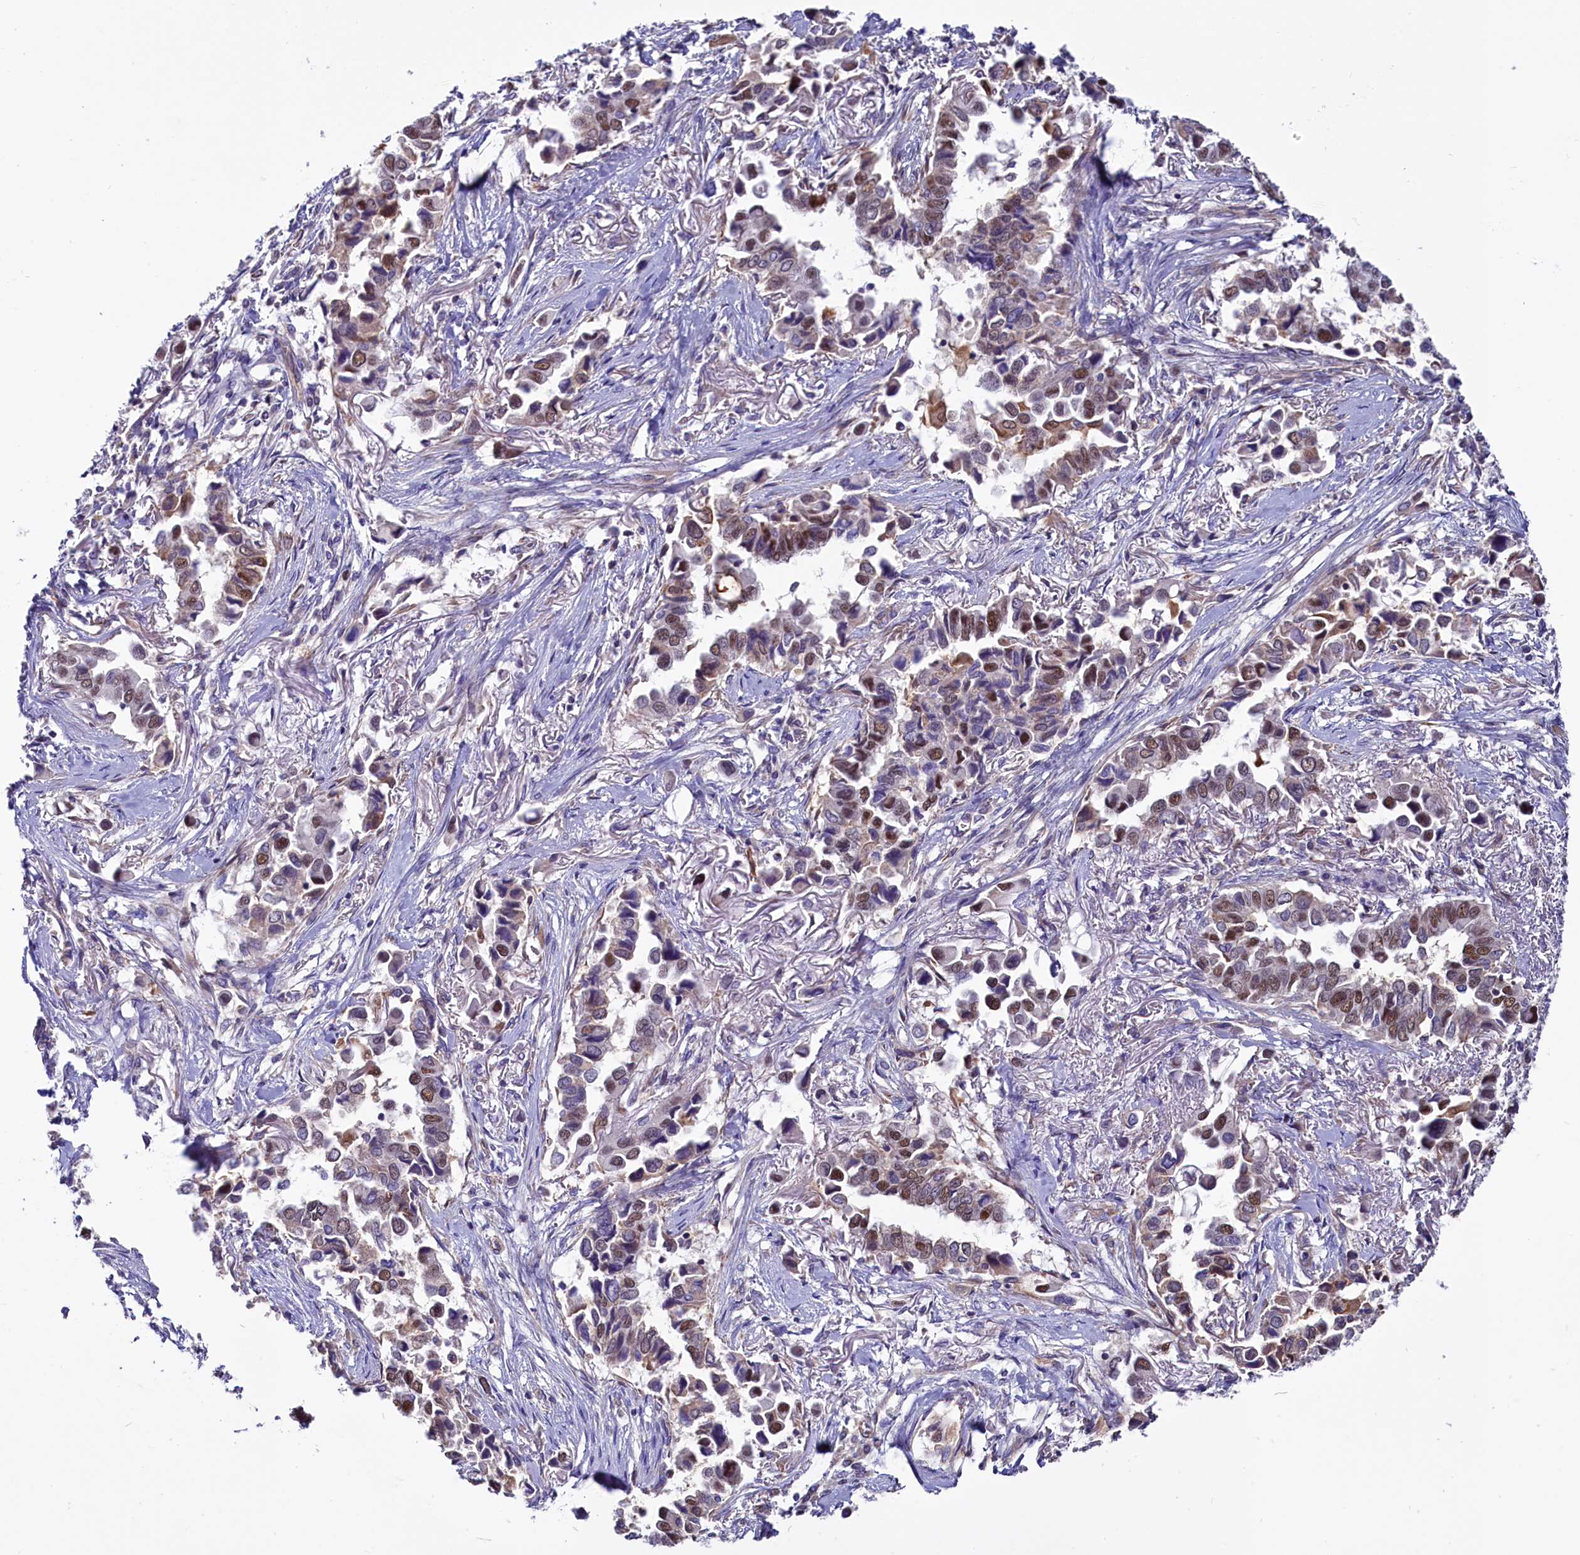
{"staining": {"intensity": "moderate", "quantity": "25%-75%", "location": "nuclear"}, "tissue": "lung cancer", "cell_type": "Tumor cells", "image_type": "cancer", "snomed": [{"axis": "morphology", "description": "Adenocarcinoma, NOS"}, {"axis": "topography", "description": "Lung"}], "caption": "Brown immunohistochemical staining in human lung cancer demonstrates moderate nuclear staining in about 25%-75% of tumor cells.", "gene": "PDILT", "patient": {"sex": "female", "age": 76}}